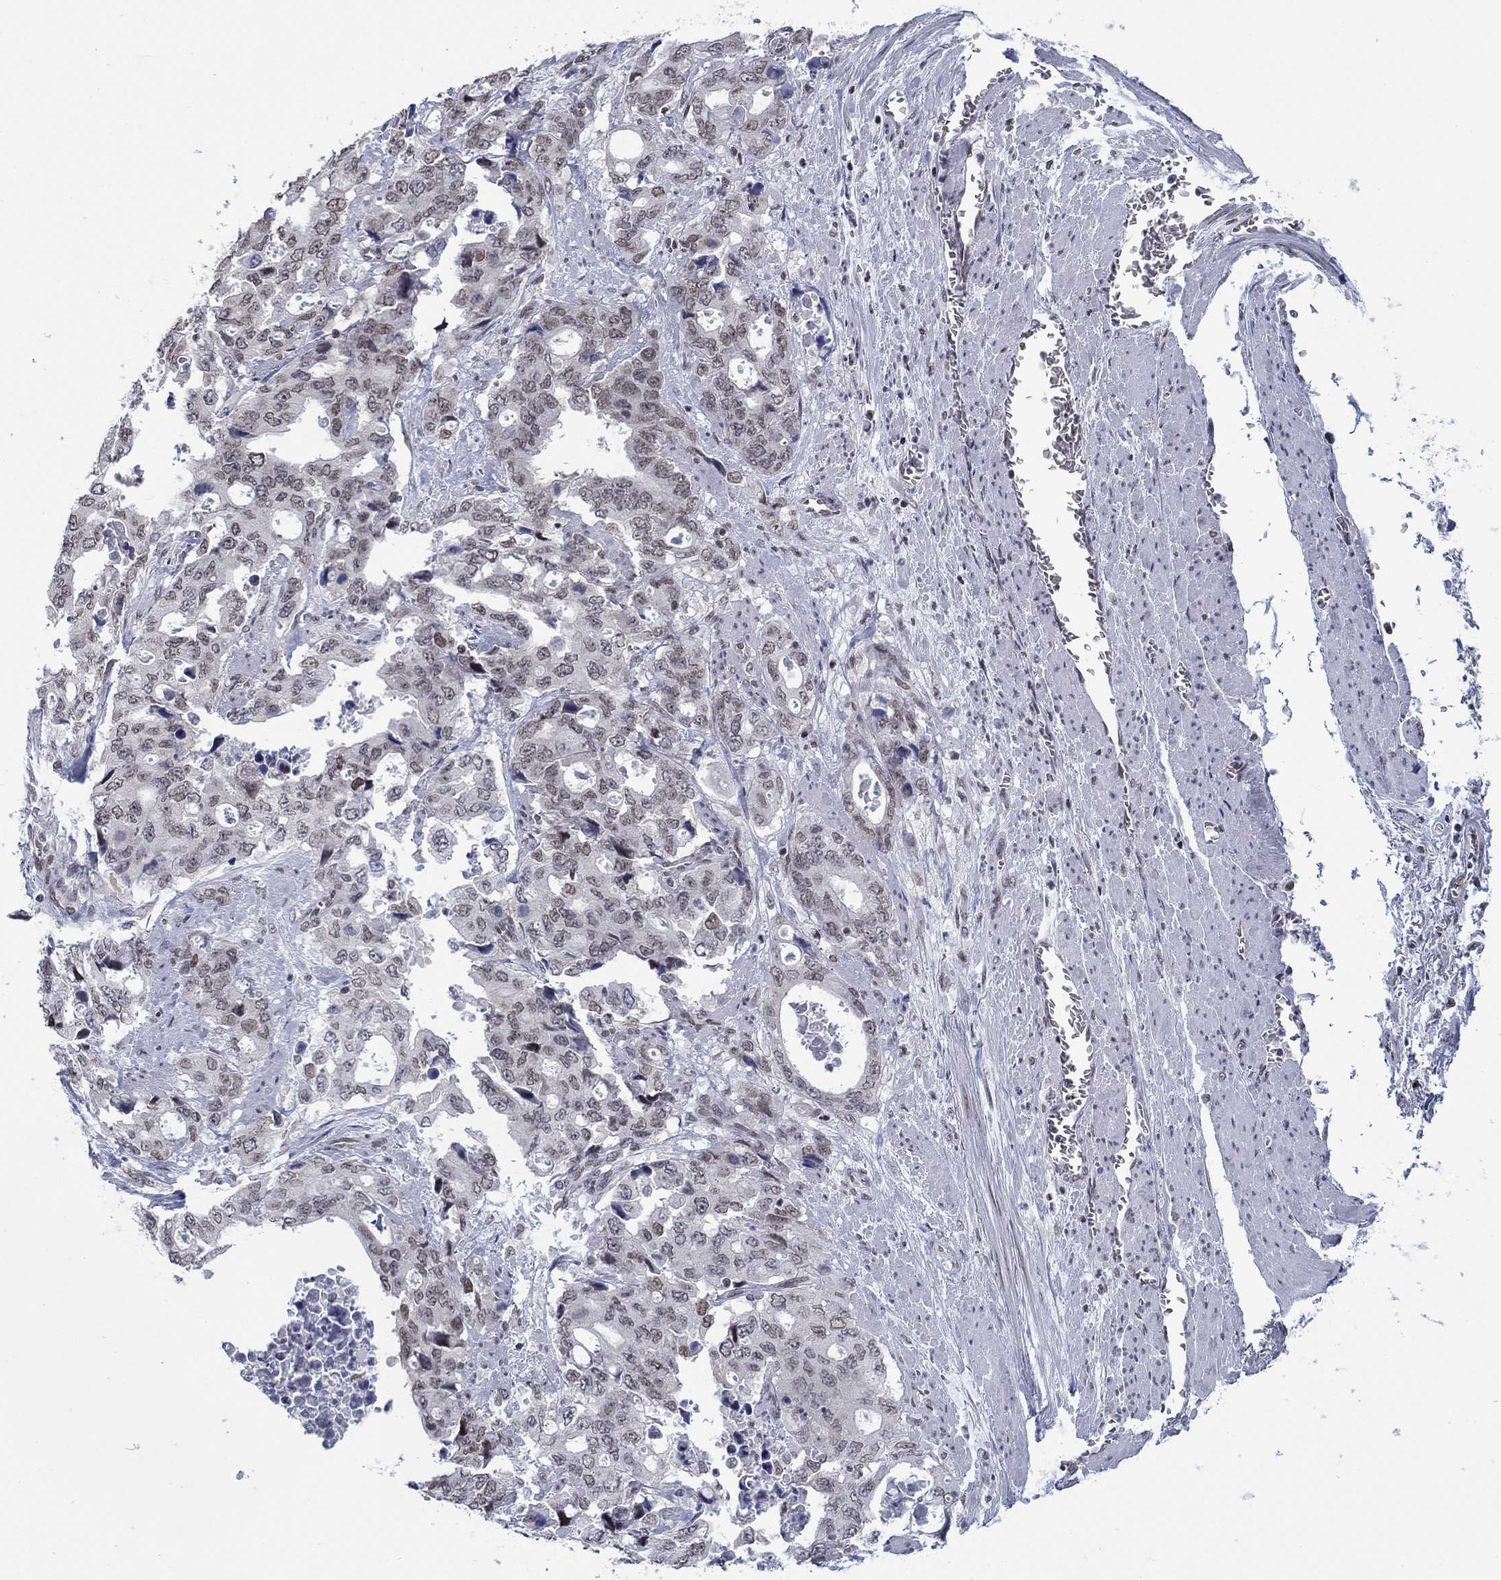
{"staining": {"intensity": "negative", "quantity": "none", "location": "none"}, "tissue": "stomach cancer", "cell_type": "Tumor cells", "image_type": "cancer", "snomed": [{"axis": "morphology", "description": "Adenocarcinoma, NOS"}, {"axis": "topography", "description": "Stomach, upper"}], "caption": "DAB immunohistochemical staining of adenocarcinoma (stomach) reveals no significant expression in tumor cells.", "gene": "NPAS3", "patient": {"sex": "male", "age": 74}}